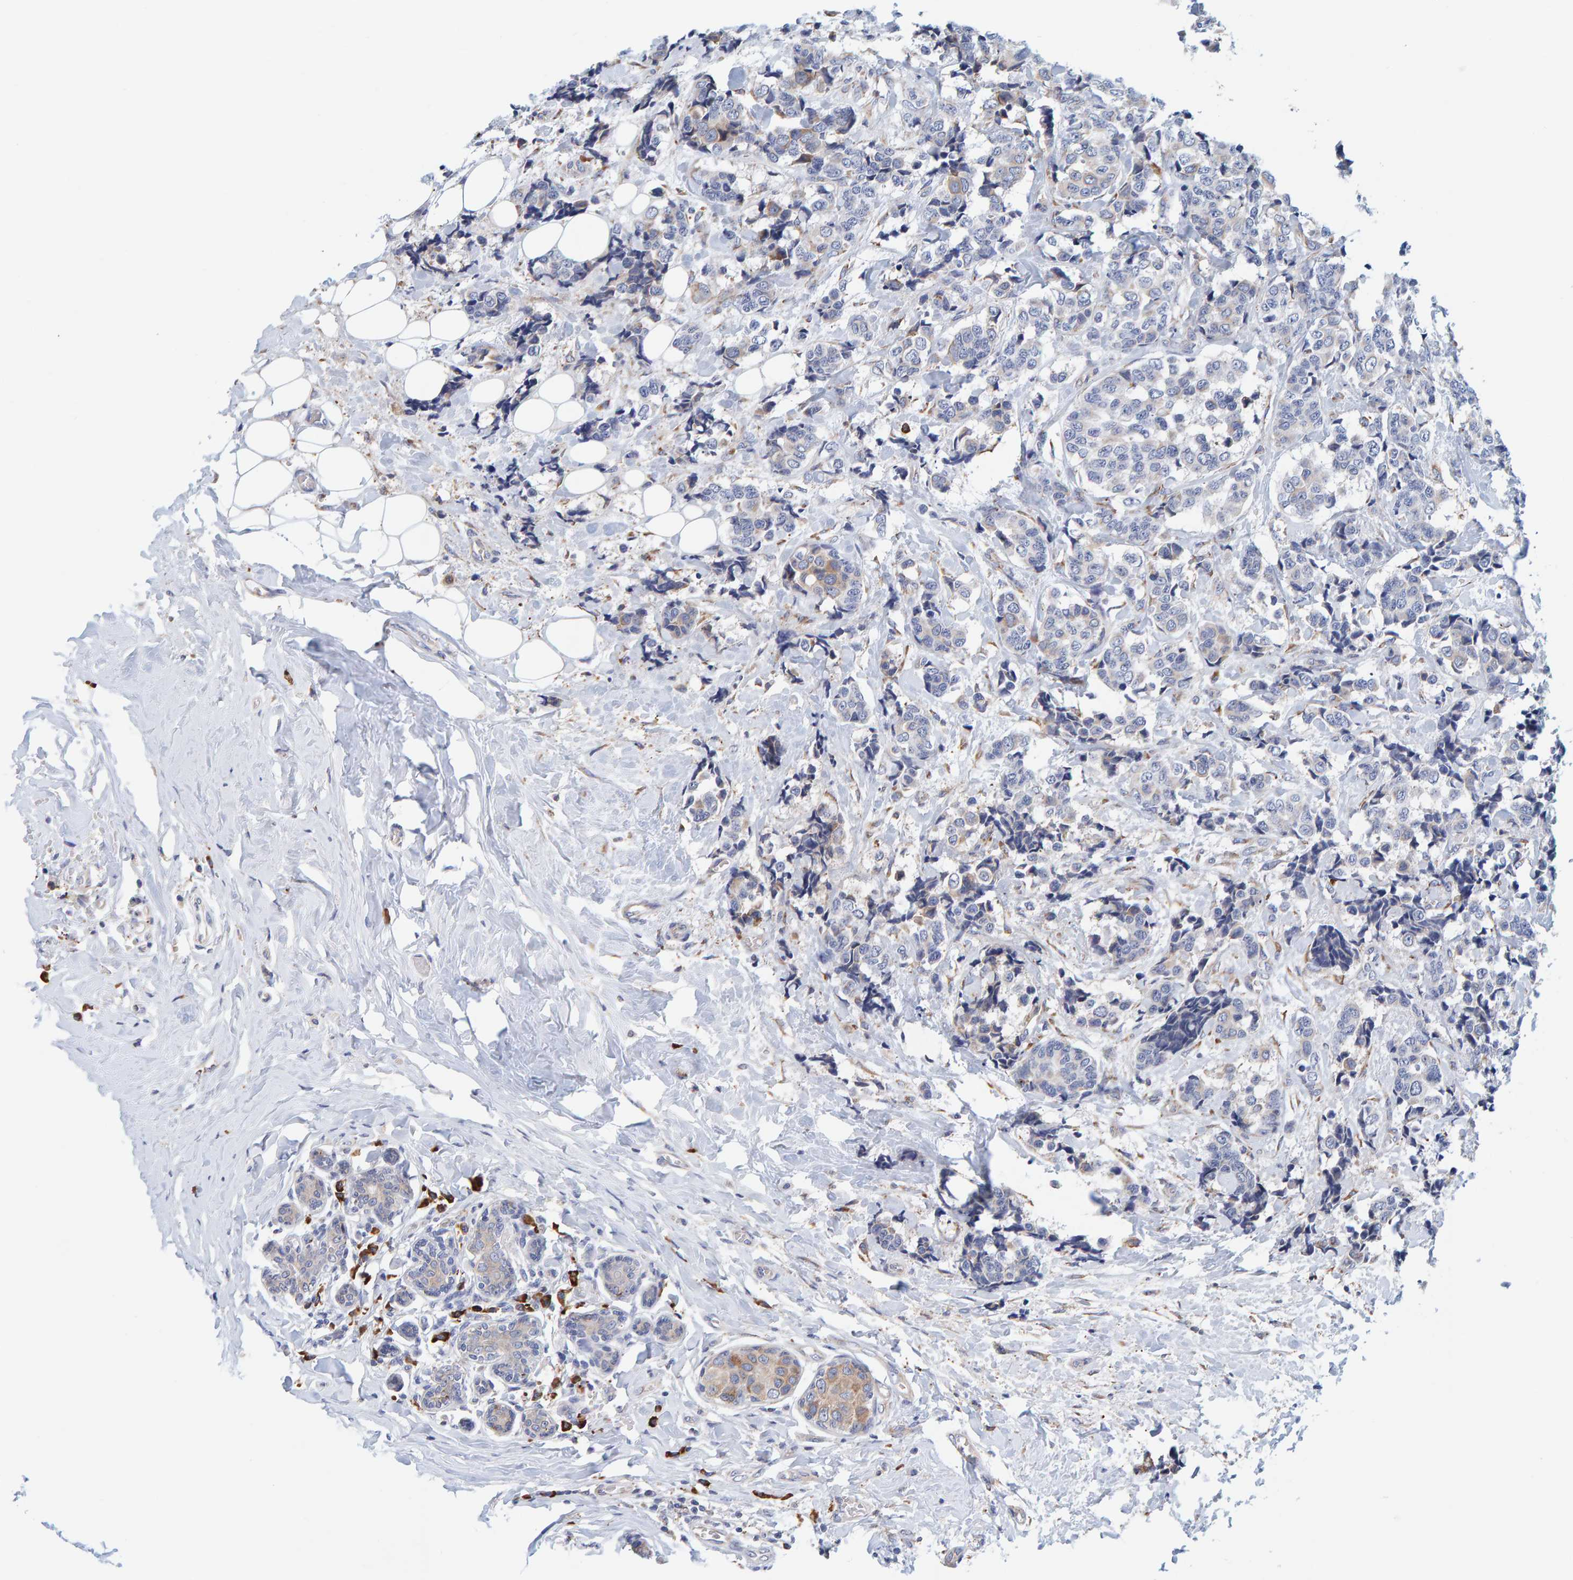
{"staining": {"intensity": "negative", "quantity": "none", "location": "none"}, "tissue": "breast cancer", "cell_type": "Tumor cells", "image_type": "cancer", "snomed": [{"axis": "morphology", "description": "Normal tissue, NOS"}, {"axis": "morphology", "description": "Duct carcinoma"}, {"axis": "topography", "description": "Breast"}], "caption": "This is an IHC micrograph of breast cancer. There is no positivity in tumor cells.", "gene": "SGPL1", "patient": {"sex": "female", "age": 43}}